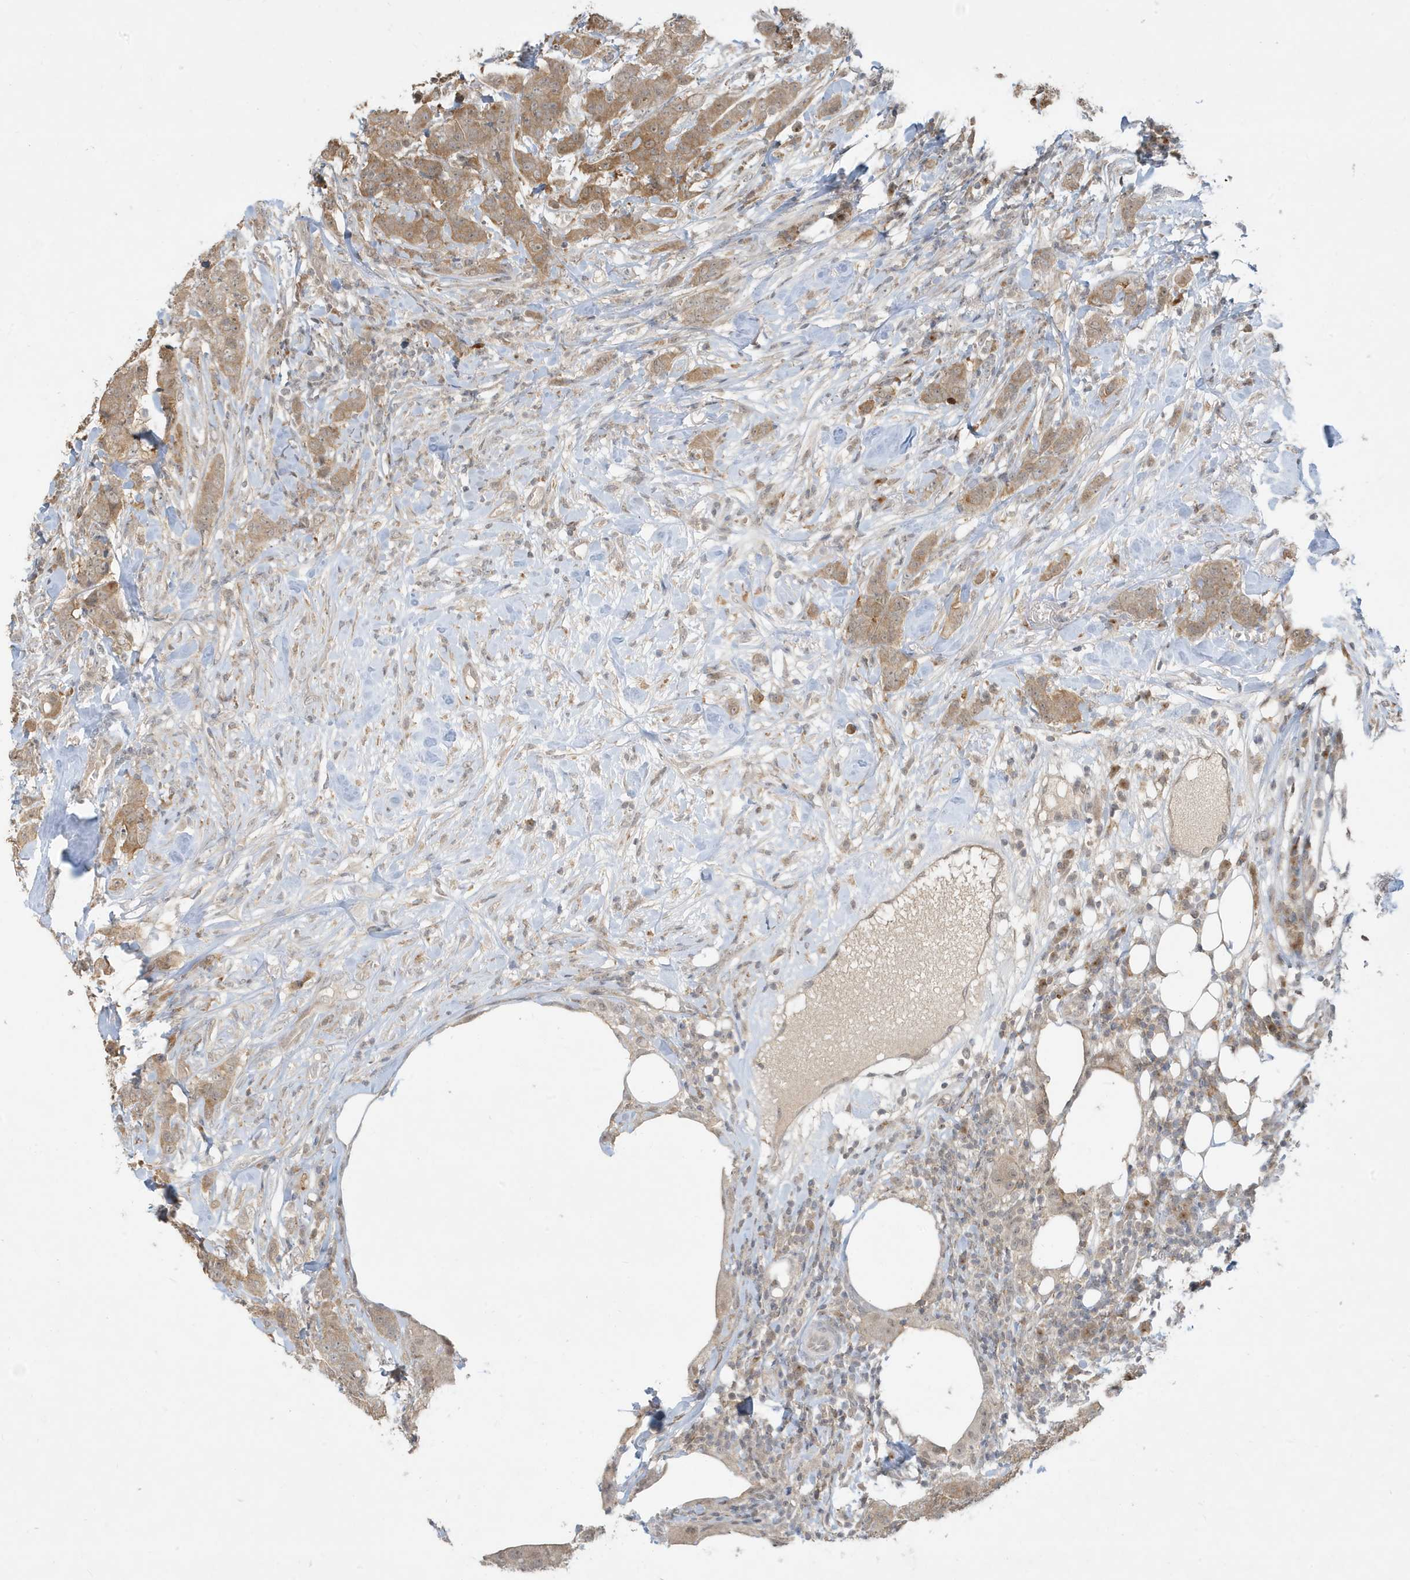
{"staining": {"intensity": "moderate", "quantity": ">75%", "location": "cytoplasmic/membranous"}, "tissue": "breast cancer", "cell_type": "Tumor cells", "image_type": "cancer", "snomed": [{"axis": "morphology", "description": "Duct carcinoma"}, {"axis": "topography", "description": "Breast"}], "caption": "About >75% of tumor cells in human breast invasive ductal carcinoma demonstrate moderate cytoplasmic/membranous protein expression as visualized by brown immunohistochemical staining.", "gene": "PRRT3", "patient": {"sex": "female", "age": 40}}